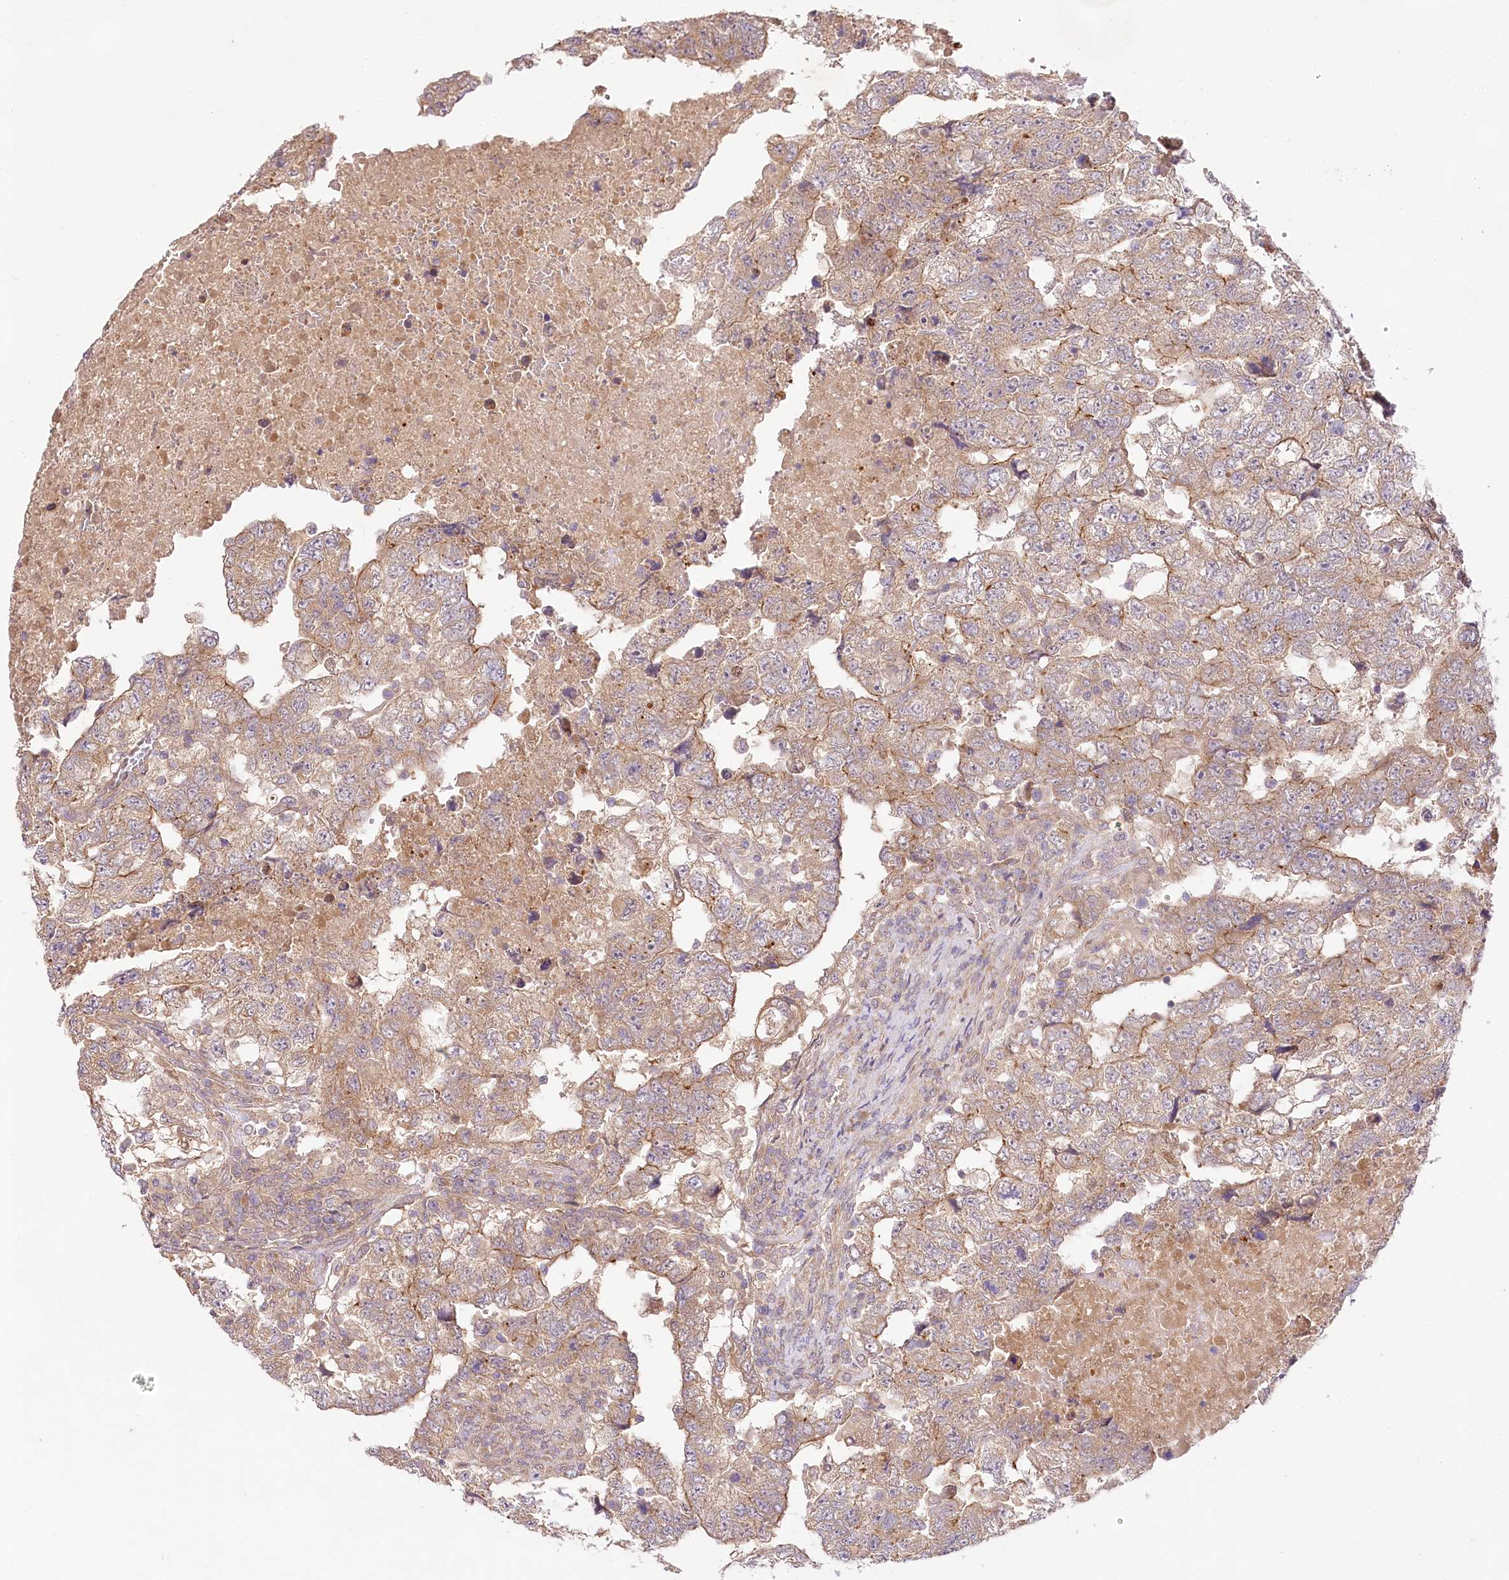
{"staining": {"intensity": "moderate", "quantity": "<25%", "location": "cytoplasmic/membranous"}, "tissue": "testis cancer", "cell_type": "Tumor cells", "image_type": "cancer", "snomed": [{"axis": "morphology", "description": "Carcinoma, Embryonal, NOS"}, {"axis": "topography", "description": "Testis"}], "caption": "Immunohistochemistry (IHC) (DAB (3,3'-diaminobenzidine)) staining of testis embryonal carcinoma exhibits moderate cytoplasmic/membranous protein staining in about <25% of tumor cells.", "gene": "PYROXD1", "patient": {"sex": "male", "age": 36}}